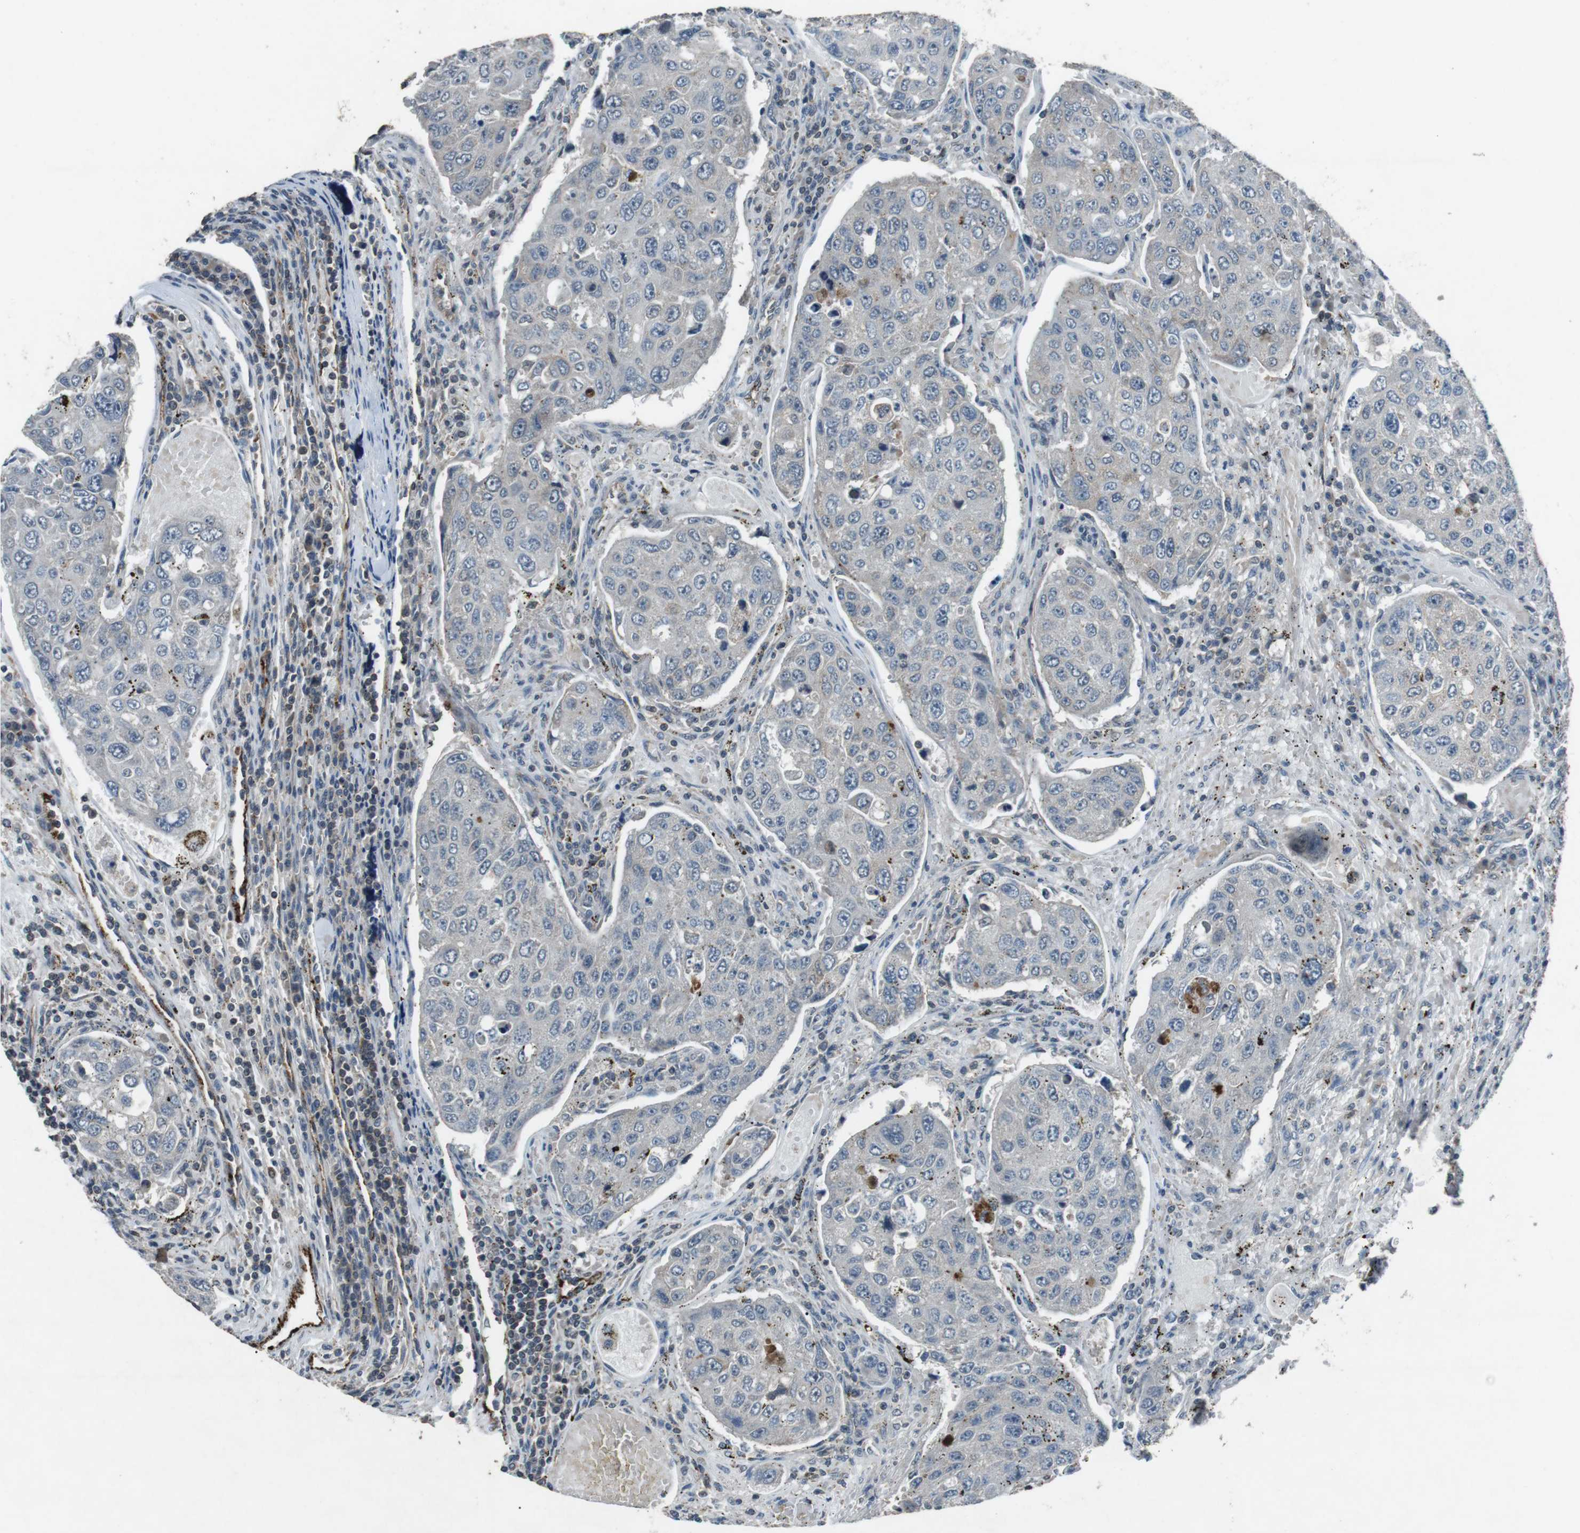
{"staining": {"intensity": "negative", "quantity": "none", "location": "none"}, "tissue": "urothelial cancer", "cell_type": "Tumor cells", "image_type": "cancer", "snomed": [{"axis": "morphology", "description": "Urothelial carcinoma, High grade"}, {"axis": "topography", "description": "Lymph node"}, {"axis": "topography", "description": "Urinary bladder"}], "caption": "The IHC histopathology image has no significant expression in tumor cells of high-grade urothelial carcinoma tissue. (Brightfield microscopy of DAB (3,3'-diaminobenzidine) IHC at high magnification).", "gene": "NEK7", "patient": {"sex": "male", "age": 51}}